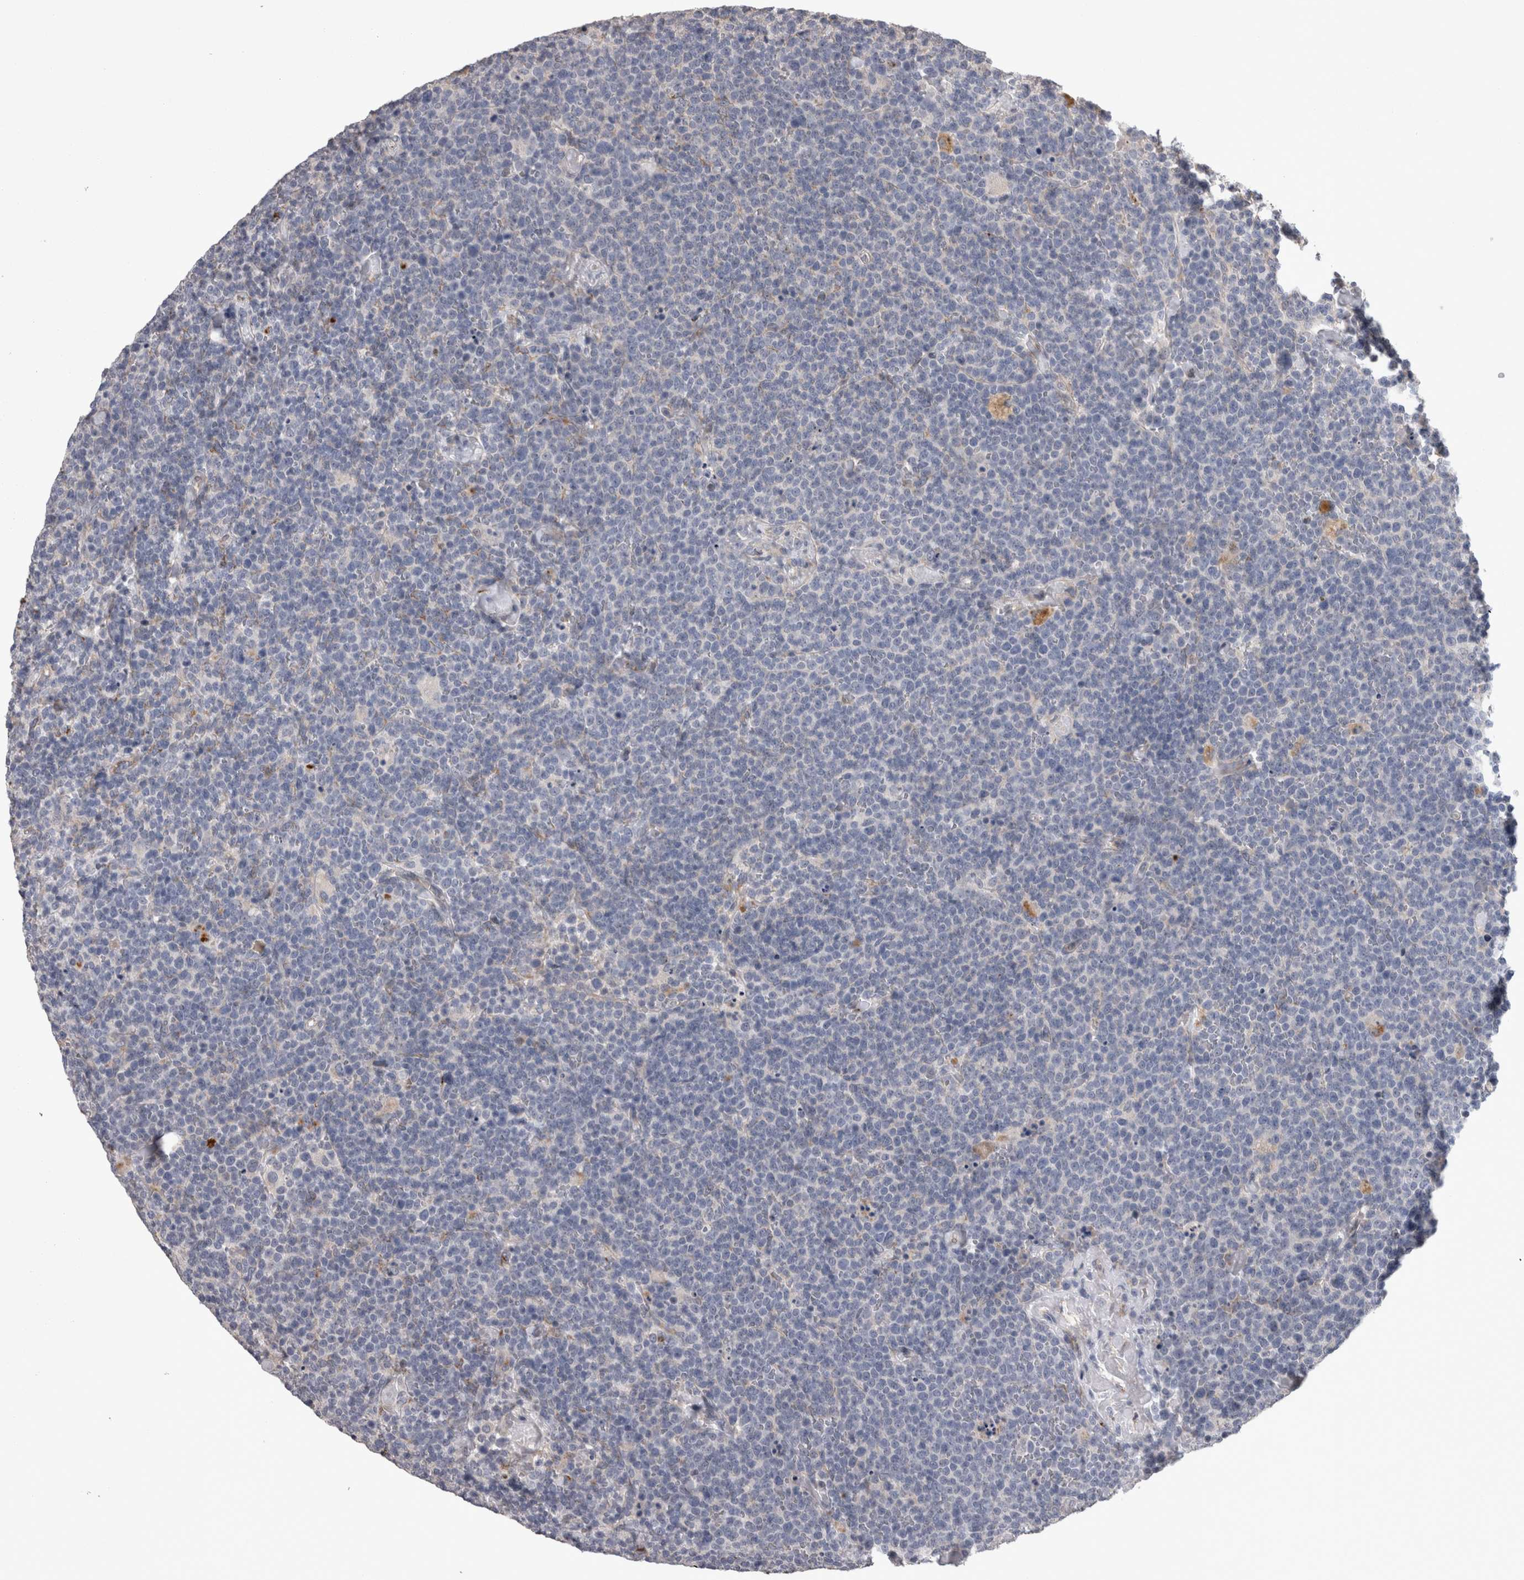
{"staining": {"intensity": "negative", "quantity": "none", "location": "none"}, "tissue": "lymphoma", "cell_type": "Tumor cells", "image_type": "cancer", "snomed": [{"axis": "morphology", "description": "Malignant lymphoma, non-Hodgkin's type, High grade"}, {"axis": "topography", "description": "Lymph node"}], "caption": "The immunohistochemistry photomicrograph has no significant positivity in tumor cells of malignant lymphoma, non-Hodgkin's type (high-grade) tissue. Nuclei are stained in blue.", "gene": "STC1", "patient": {"sex": "male", "age": 61}}